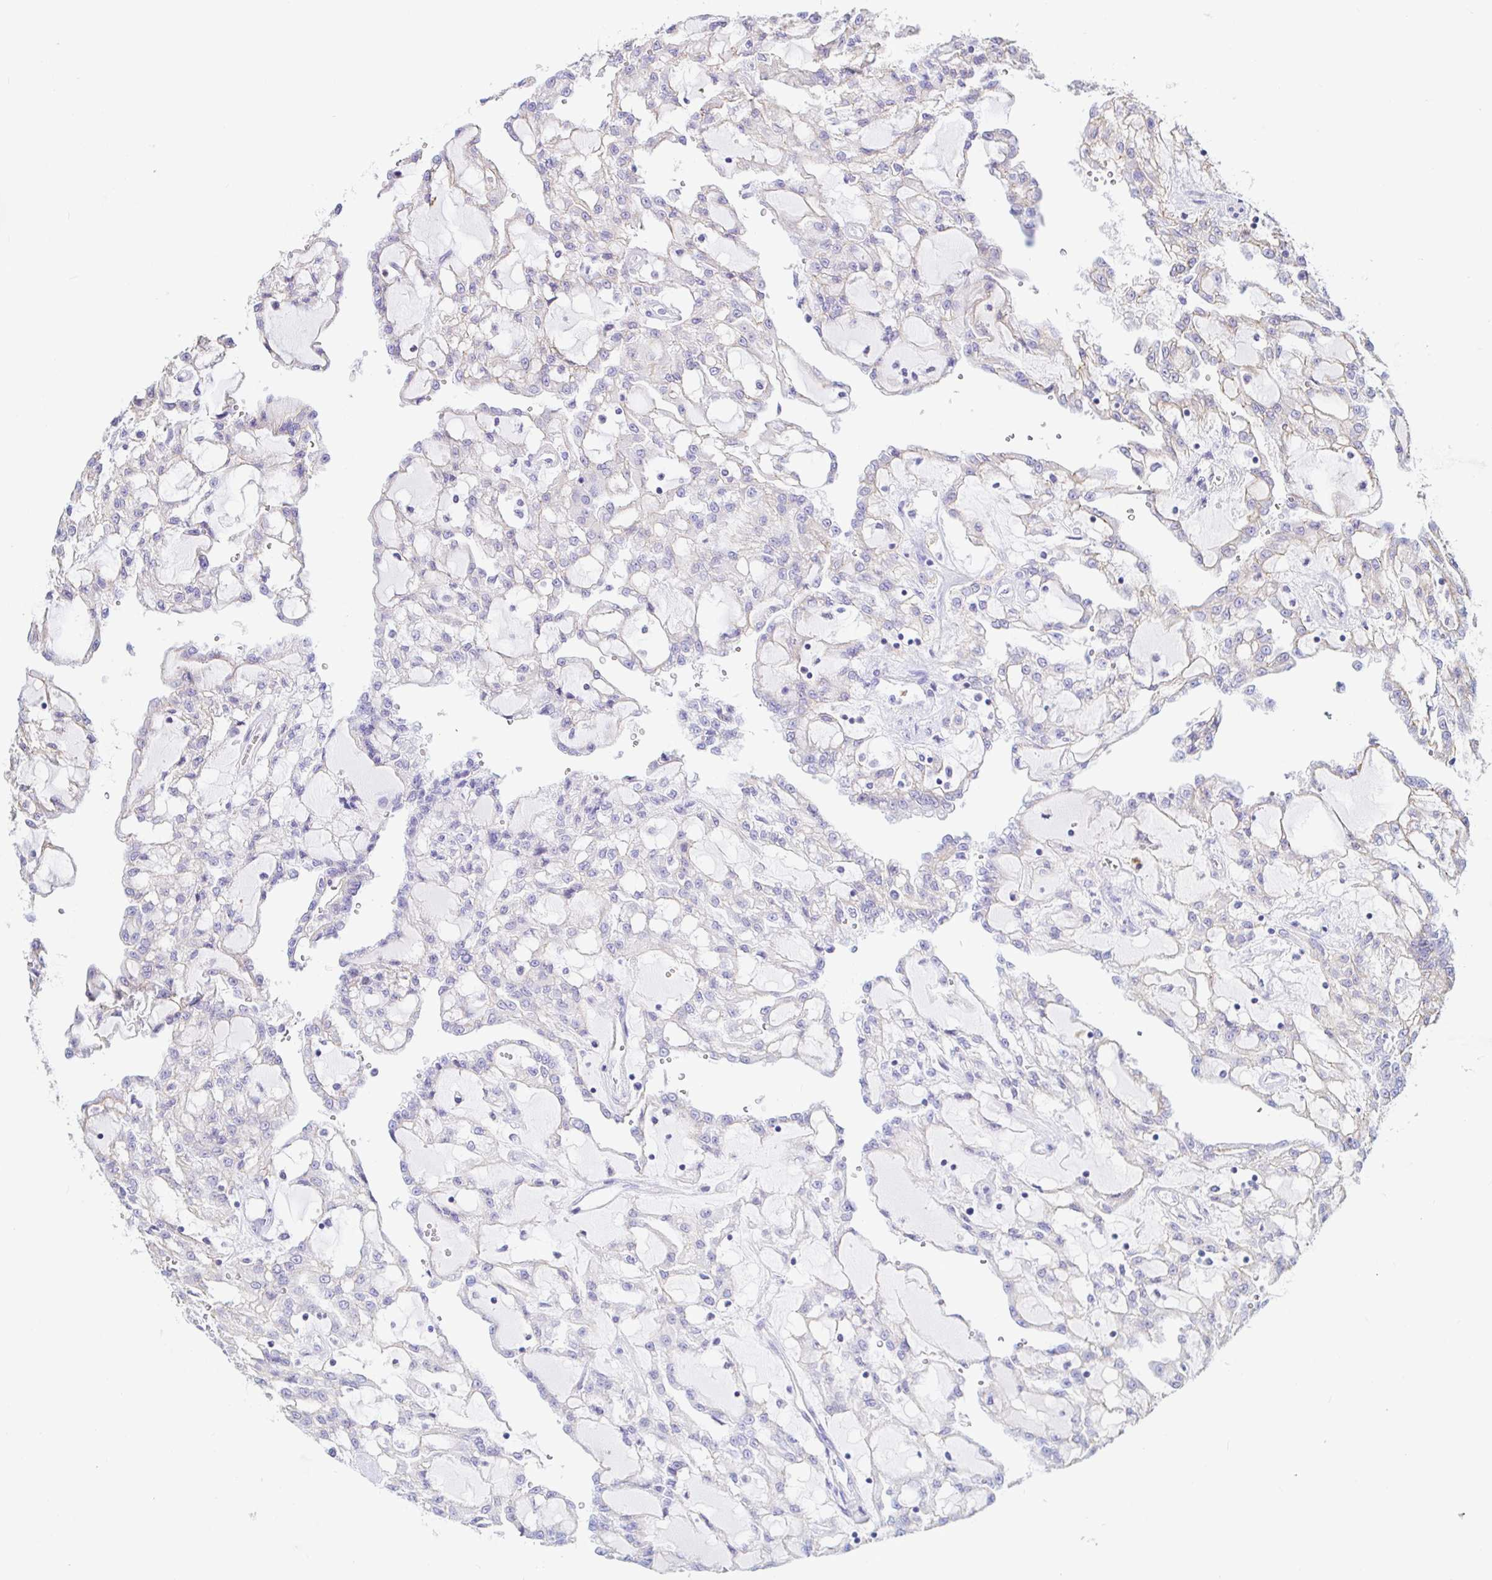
{"staining": {"intensity": "negative", "quantity": "none", "location": "none"}, "tissue": "renal cancer", "cell_type": "Tumor cells", "image_type": "cancer", "snomed": [{"axis": "morphology", "description": "Adenocarcinoma, NOS"}, {"axis": "topography", "description": "Kidney"}], "caption": "There is no significant expression in tumor cells of renal adenocarcinoma.", "gene": "PINLYP", "patient": {"sex": "male", "age": 63}}